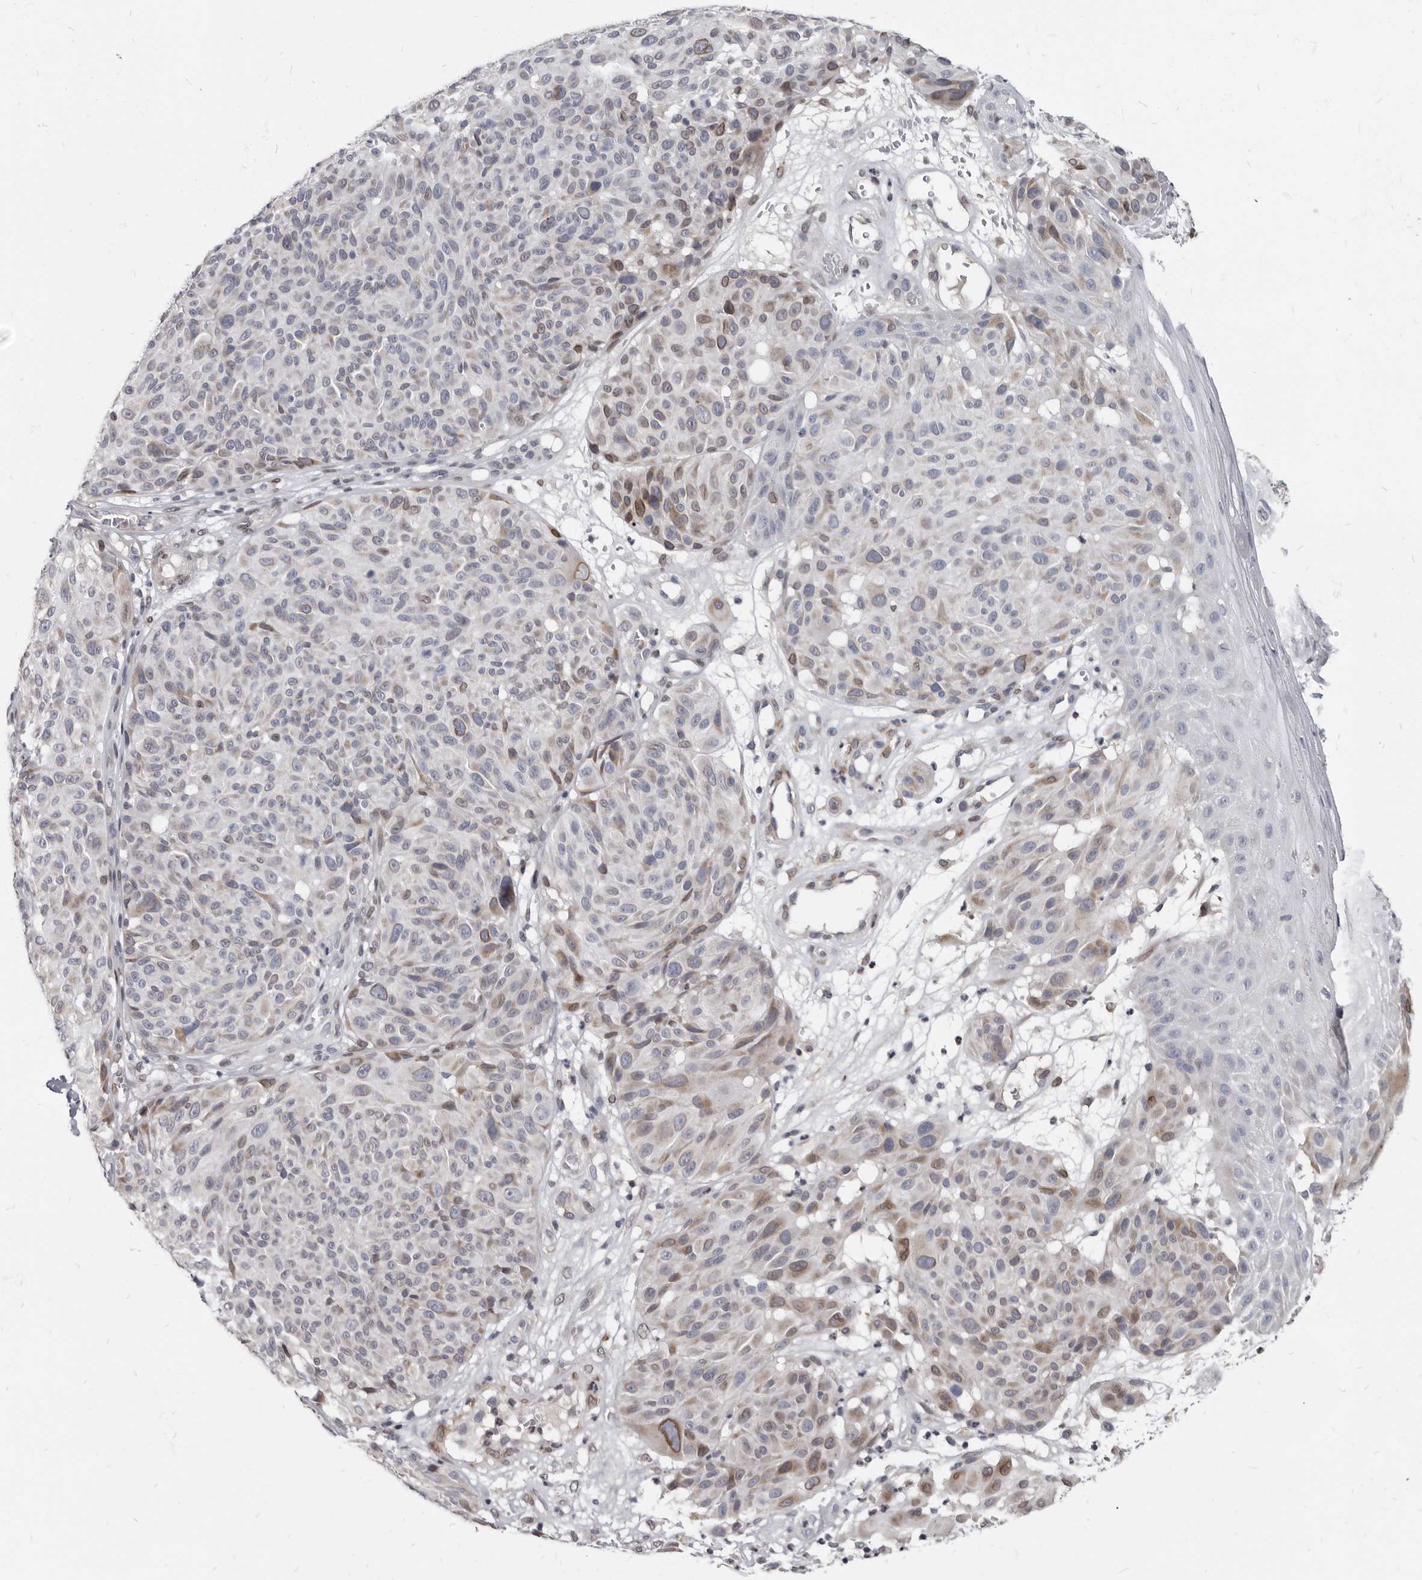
{"staining": {"intensity": "moderate", "quantity": "<25%", "location": "cytoplasmic/membranous,nuclear"}, "tissue": "melanoma", "cell_type": "Tumor cells", "image_type": "cancer", "snomed": [{"axis": "morphology", "description": "Malignant melanoma, NOS"}, {"axis": "topography", "description": "Skin"}], "caption": "This is a photomicrograph of immunohistochemistry staining of malignant melanoma, which shows moderate positivity in the cytoplasmic/membranous and nuclear of tumor cells.", "gene": "MRGPRF", "patient": {"sex": "male", "age": 83}}